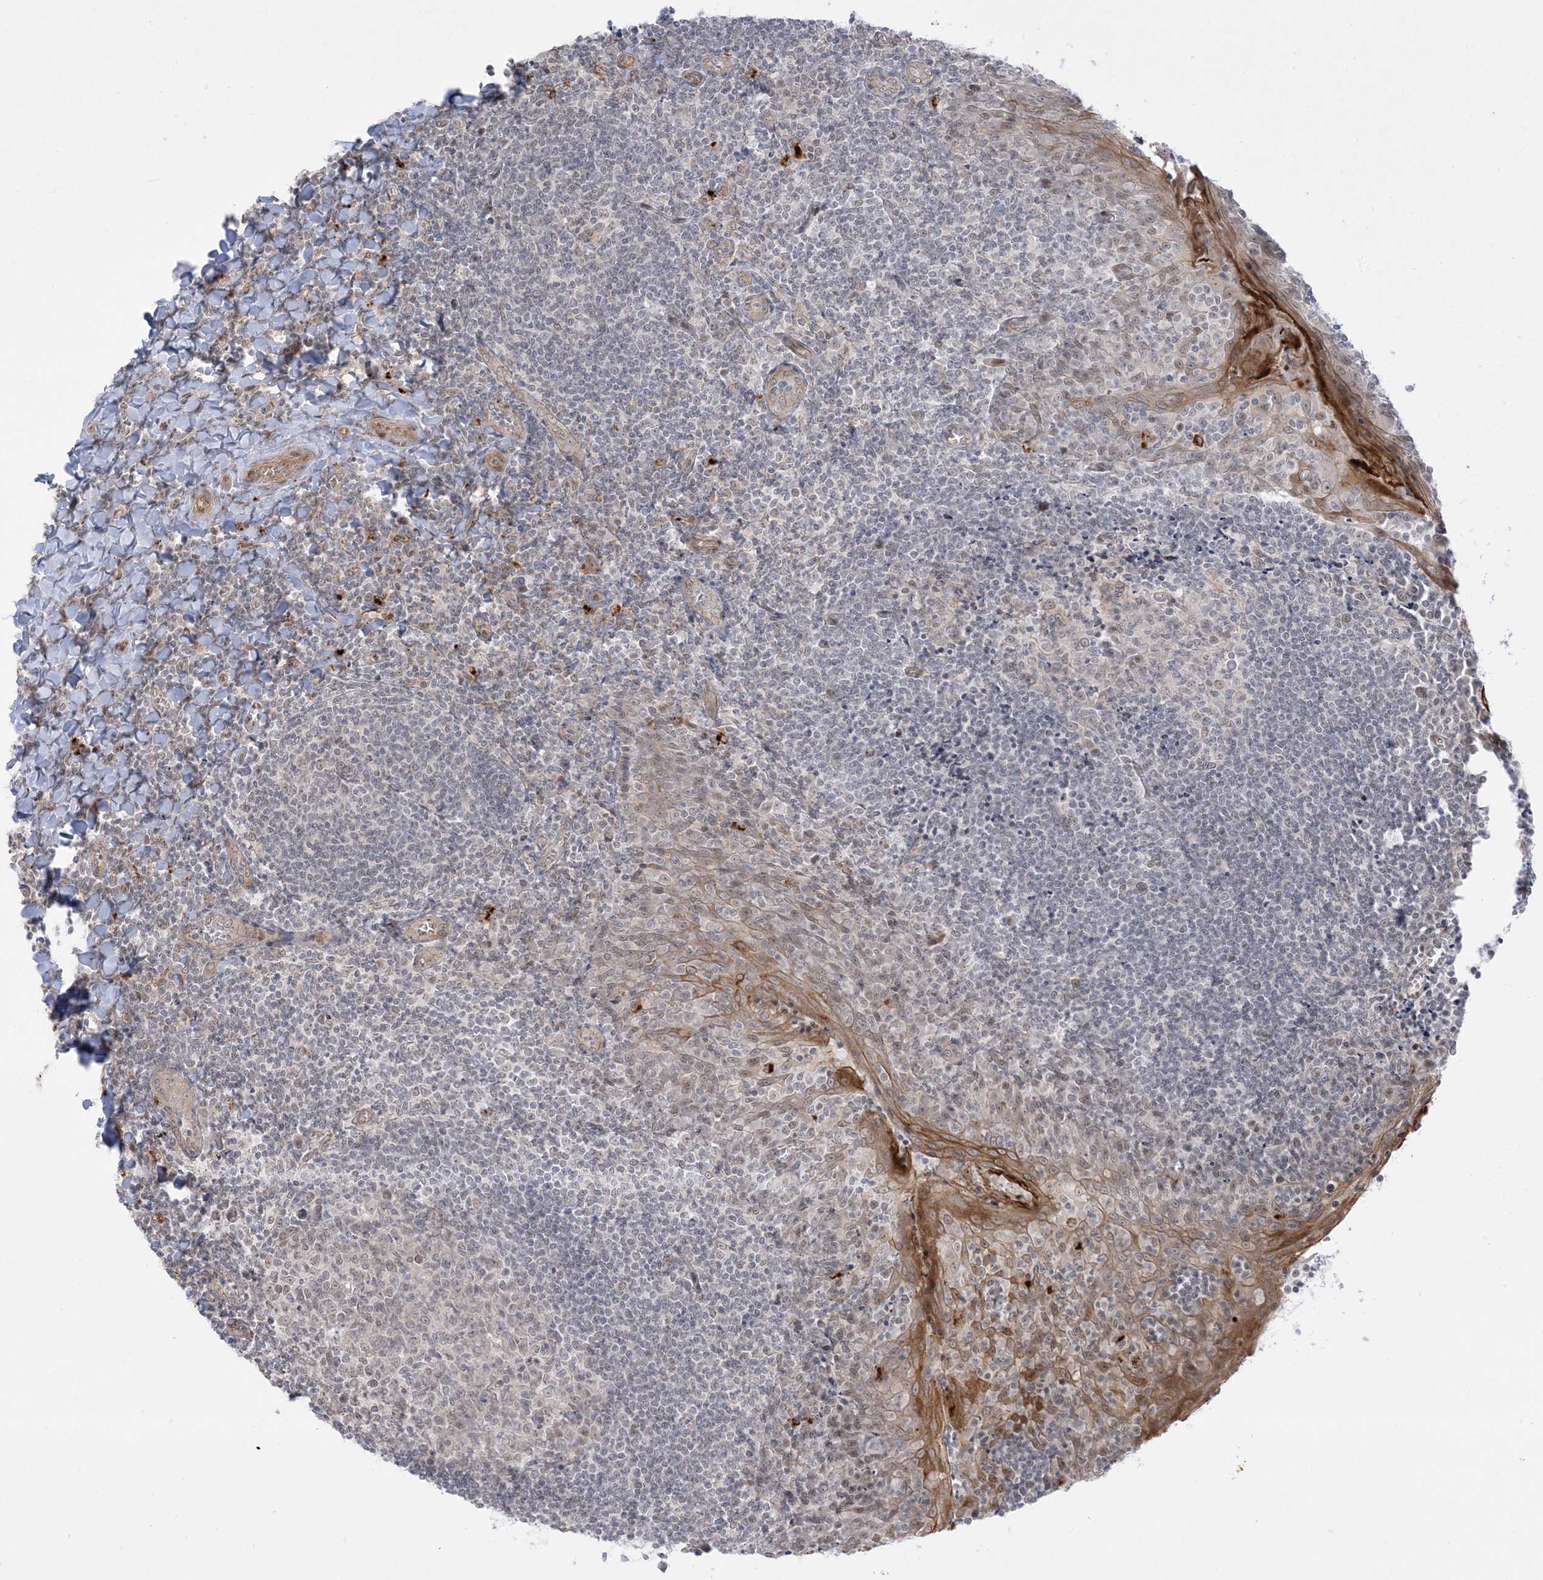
{"staining": {"intensity": "weak", "quantity": "<25%", "location": "nuclear"}, "tissue": "tonsil", "cell_type": "Germinal center cells", "image_type": "normal", "snomed": [{"axis": "morphology", "description": "Normal tissue, NOS"}, {"axis": "topography", "description": "Tonsil"}], "caption": "Micrograph shows no significant protein staining in germinal center cells of benign tonsil. (Brightfield microscopy of DAB IHC at high magnification).", "gene": "PTK6", "patient": {"sex": "male", "age": 27}}